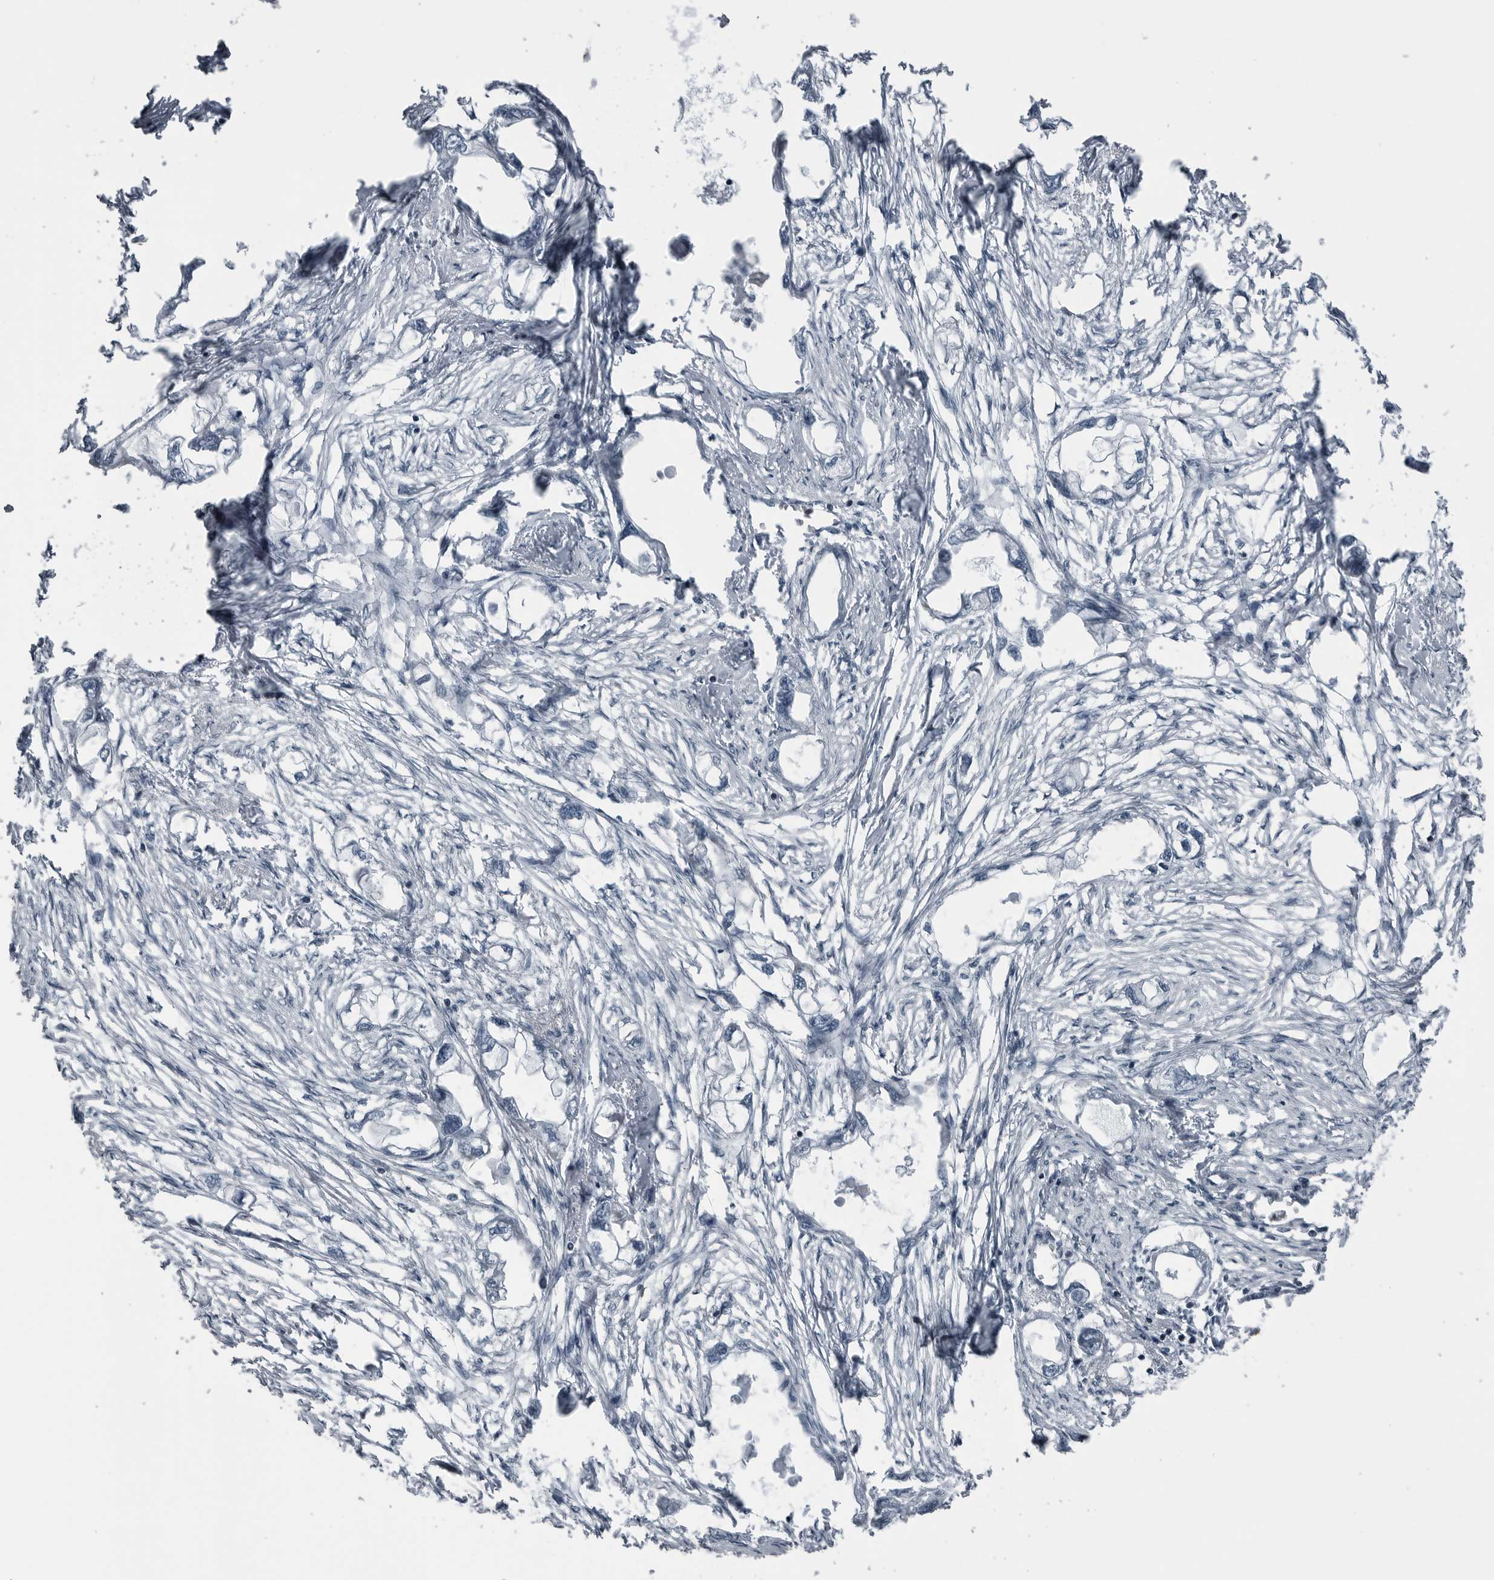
{"staining": {"intensity": "negative", "quantity": "none", "location": "none"}, "tissue": "endometrial cancer", "cell_type": "Tumor cells", "image_type": "cancer", "snomed": [{"axis": "morphology", "description": "Adenocarcinoma, NOS"}, {"axis": "morphology", "description": "Adenocarcinoma, metastatic, NOS"}, {"axis": "topography", "description": "Adipose tissue"}, {"axis": "topography", "description": "Endometrium"}], "caption": "Metastatic adenocarcinoma (endometrial) stained for a protein using immunohistochemistry displays no positivity tumor cells.", "gene": "GAK", "patient": {"sex": "female", "age": 67}}